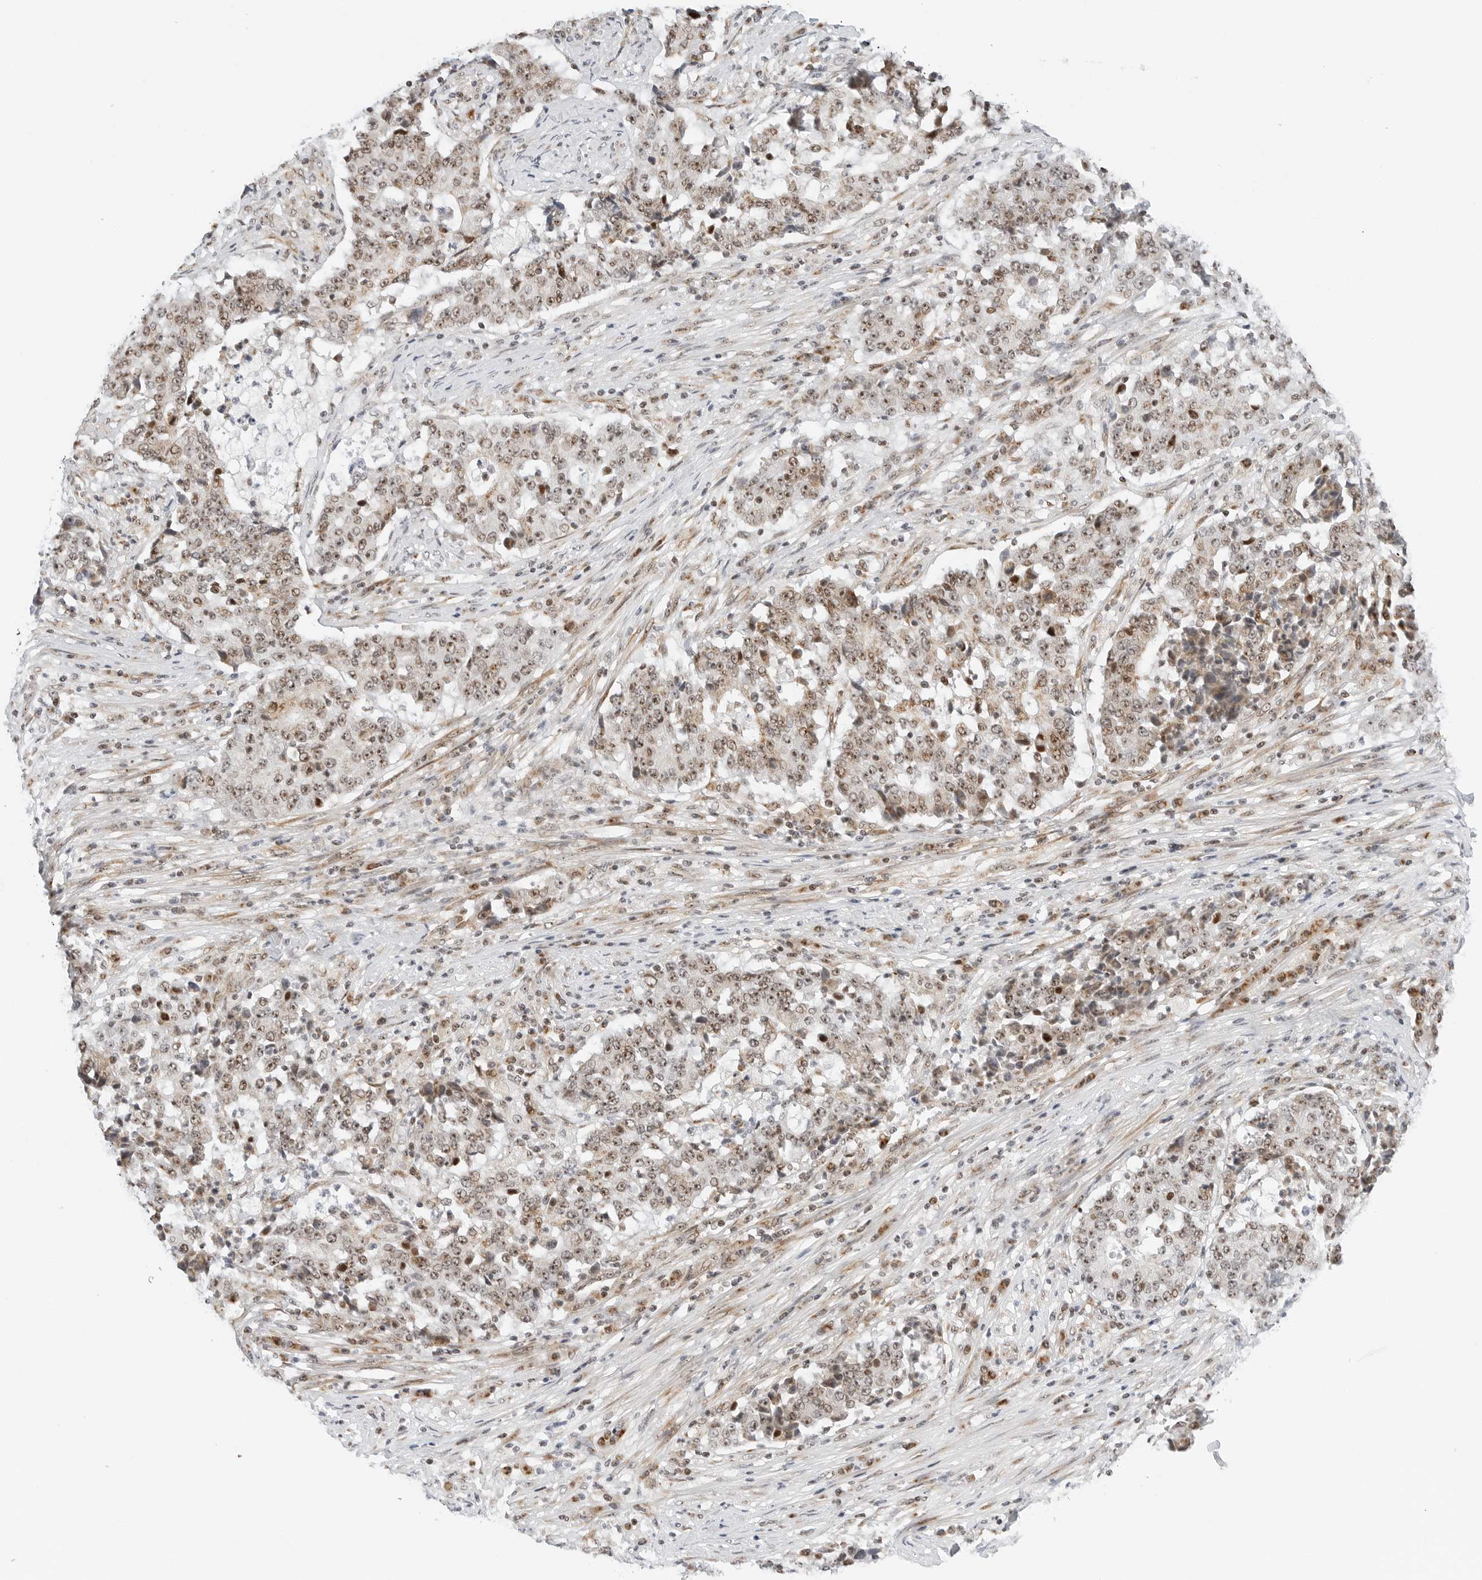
{"staining": {"intensity": "moderate", "quantity": ">75%", "location": "nuclear"}, "tissue": "stomach cancer", "cell_type": "Tumor cells", "image_type": "cancer", "snomed": [{"axis": "morphology", "description": "Adenocarcinoma, NOS"}, {"axis": "topography", "description": "Stomach"}], "caption": "A photomicrograph of stomach adenocarcinoma stained for a protein demonstrates moderate nuclear brown staining in tumor cells. (DAB (3,3'-diaminobenzidine) IHC, brown staining for protein, blue staining for nuclei).", "gene": "RIMKLA", "patient": {"sex": "male", "age": 59}}